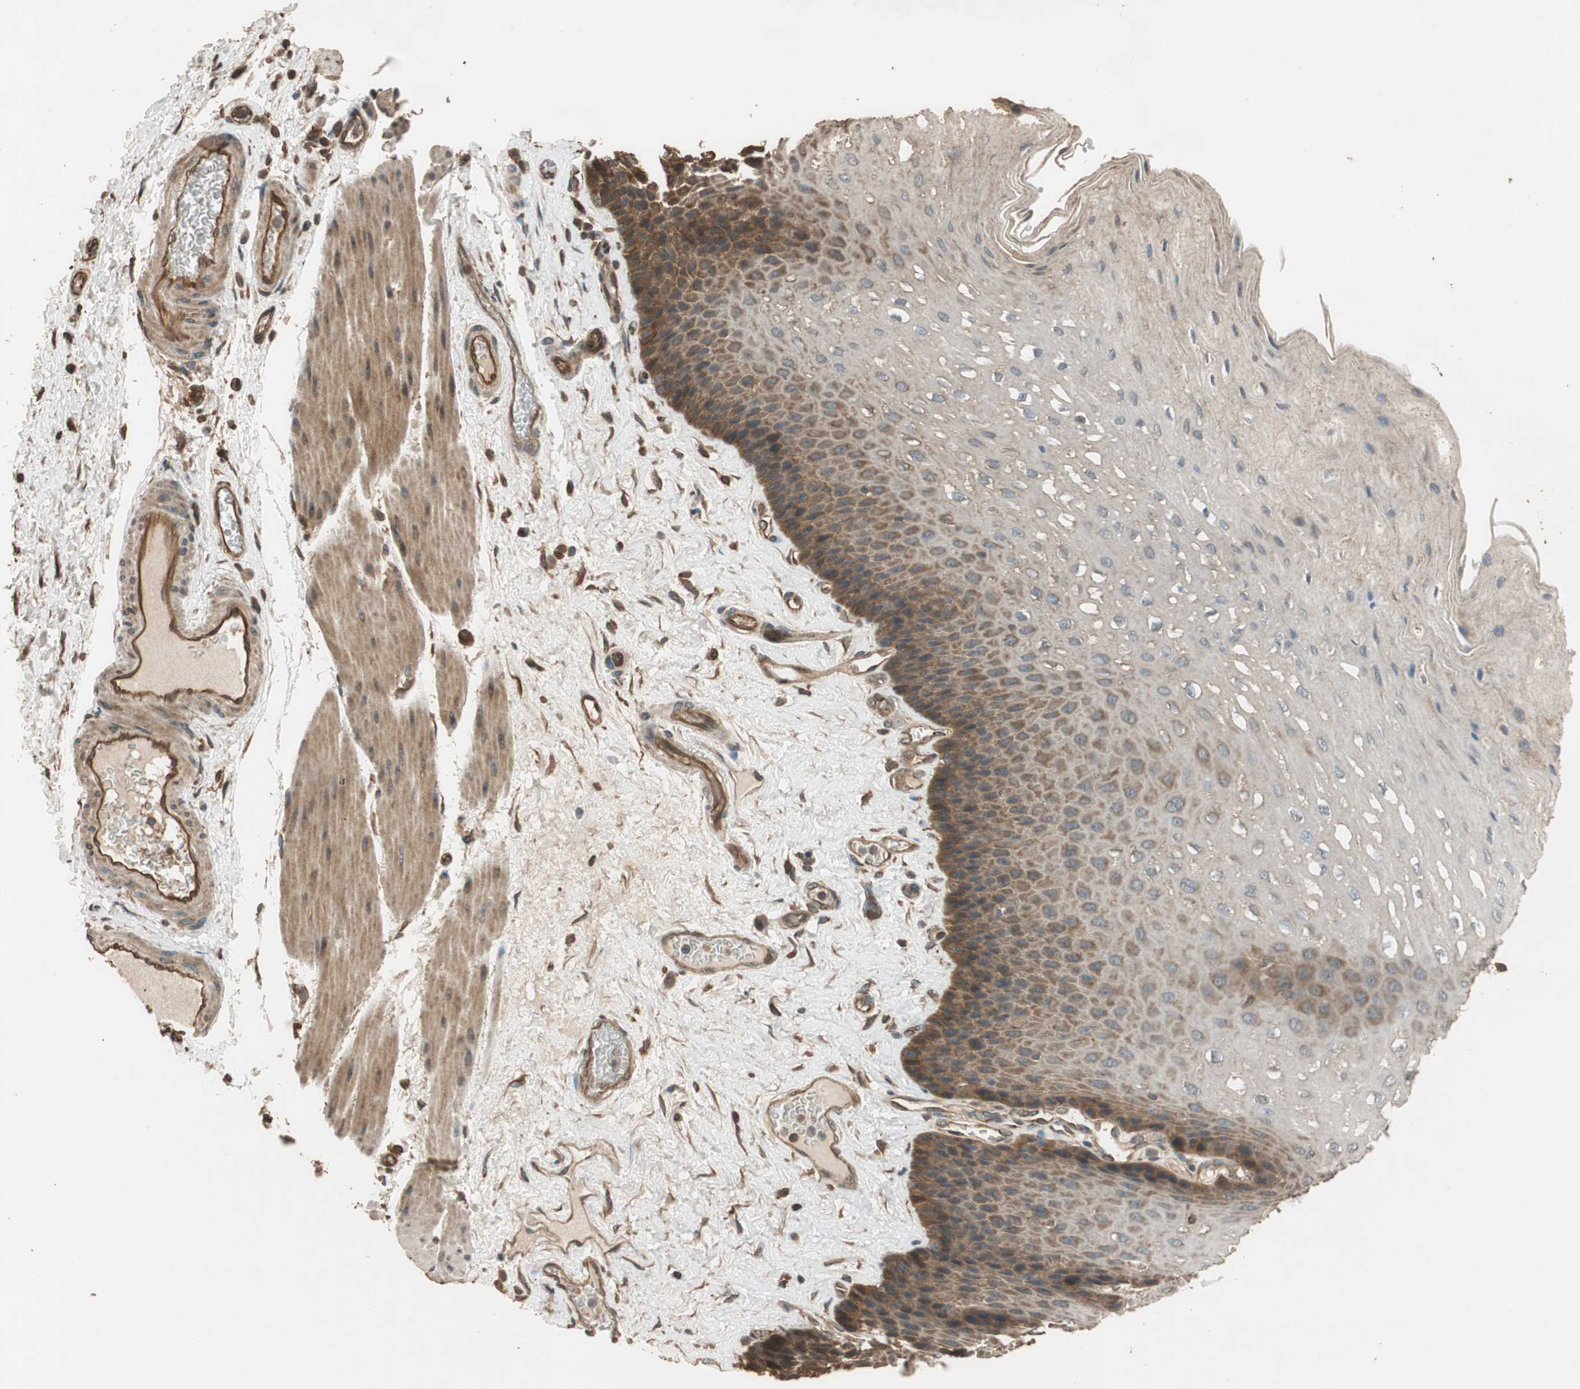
{"staining": {"intensity": "moderate", "quantity": "25%-75%", "location": "cytoplasmic/membranous"}, "tissue": "esophagus", "cell_type": "Squamous epithelial cells", "image_type": "normal", "snomed": [{"axis": "morphology", "description": "Normal tissue, NOS"}, {"axis": "topography", "description": "Esophagus"}], "caption": "Immunohistochemical staining of normal human esophagus demonstrates 25%-75% levels of moderate cytoplasmic/membranous protein staining in approximately 25%-75% of squamous epithelial cells.", "gene": "MST1R", "patient": {"sex": "female", "age": 72}}